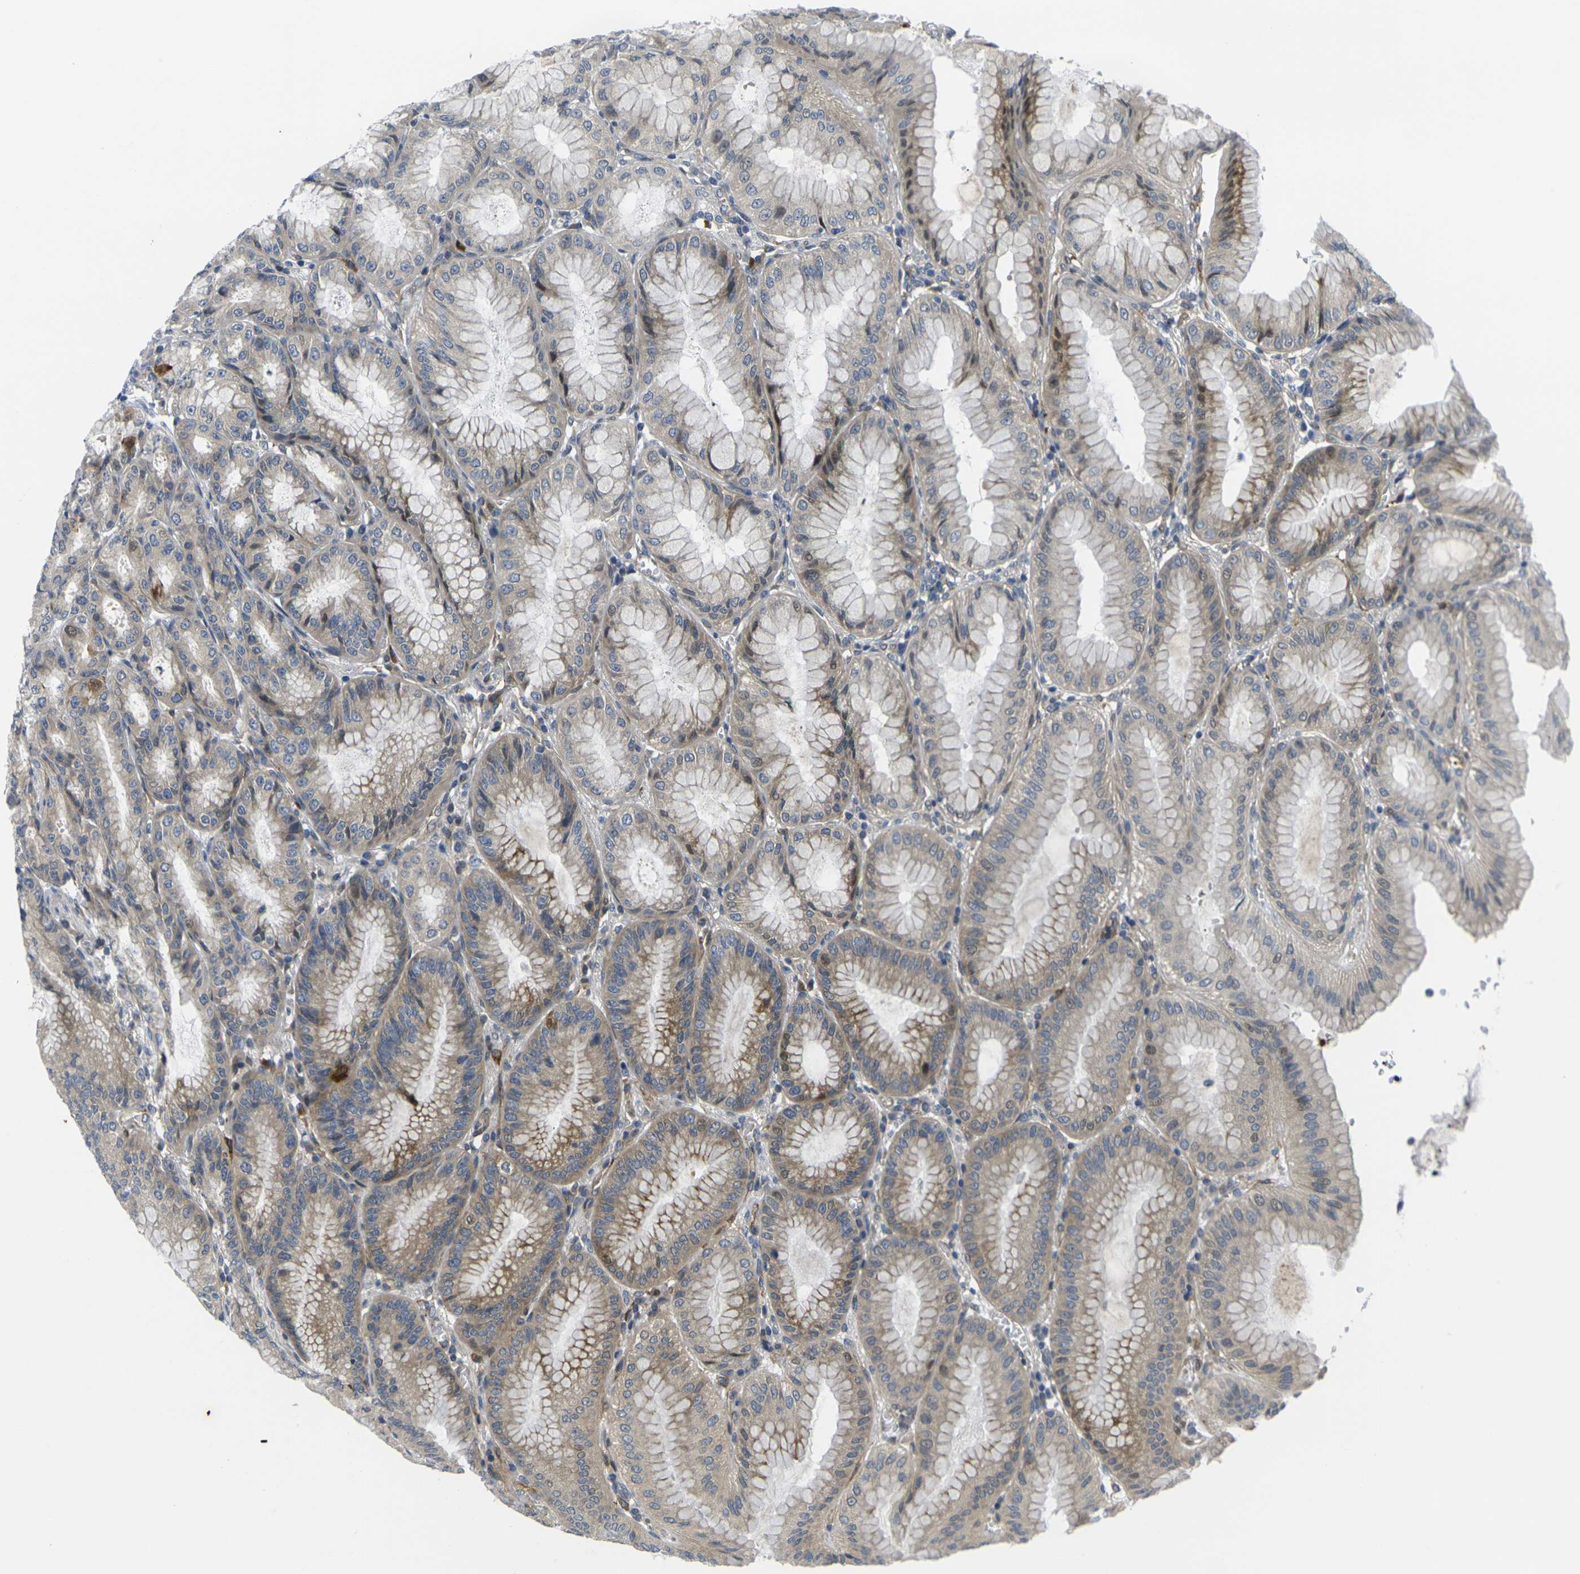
{"staining": {"intensity": "moderate", "quantity": ">75%", "location": "cytoplasmic/membranous,nuclear"}, "tissue": "stomach", "cell_type": "Glandular cells", "image_type": "normal", "snomed": [{"axis": "morphology", "description": "Normal tissue, NOS"}, {"axis": "topography", "description": "Stomach, lower"}], "caption": "Glandular cells demonstrate medium levels of moderate cytoplasmic/membranous,nuclear staining in about >75% of cells in benign human stomach.", "gene": "ROBO2", "patient": {"sex": "male", "age": 71}}